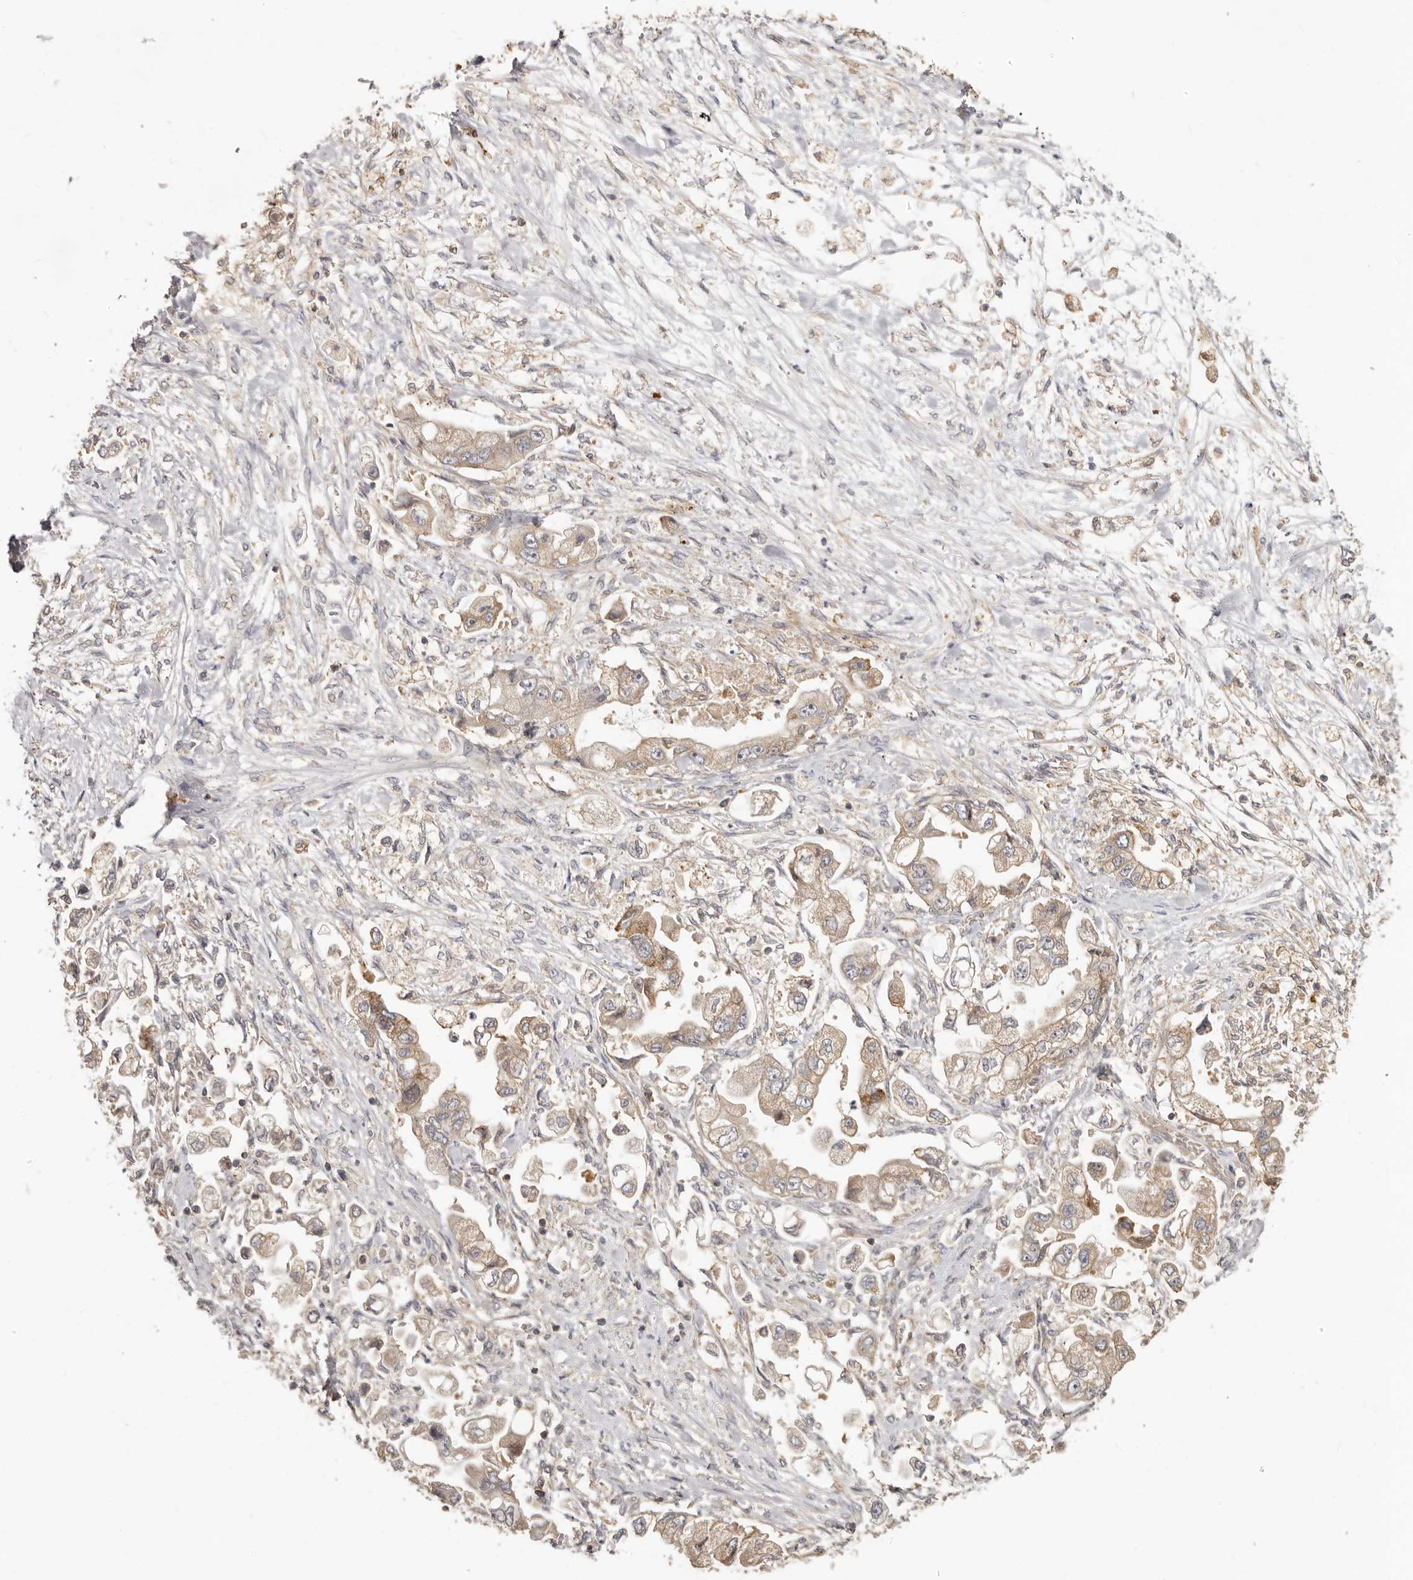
{"staining": {"intensity": "weak", "quantity": "25%-75%", "location": "cytoplasmic/membranous"}, "tissue": "stomach cancer", "cell_type": "Tumor cells", "image_type": "cancer", "snomed": [{"axis": "morphology", "description": "Adenocarcinoma, NOS"}, {"axis": "topography", "description": "Stomach"}], "caption": "Tumor cells exhibit low levels of weak cytoplasmic/membranous positivity in approximately 25%-75% of cells in adenocarcinoma (stomach). (Brightfield microscopy of DAB IHC at high magnification).", "gene": "EEF1E1", "patient": {"sex": "male", "age": 62}}